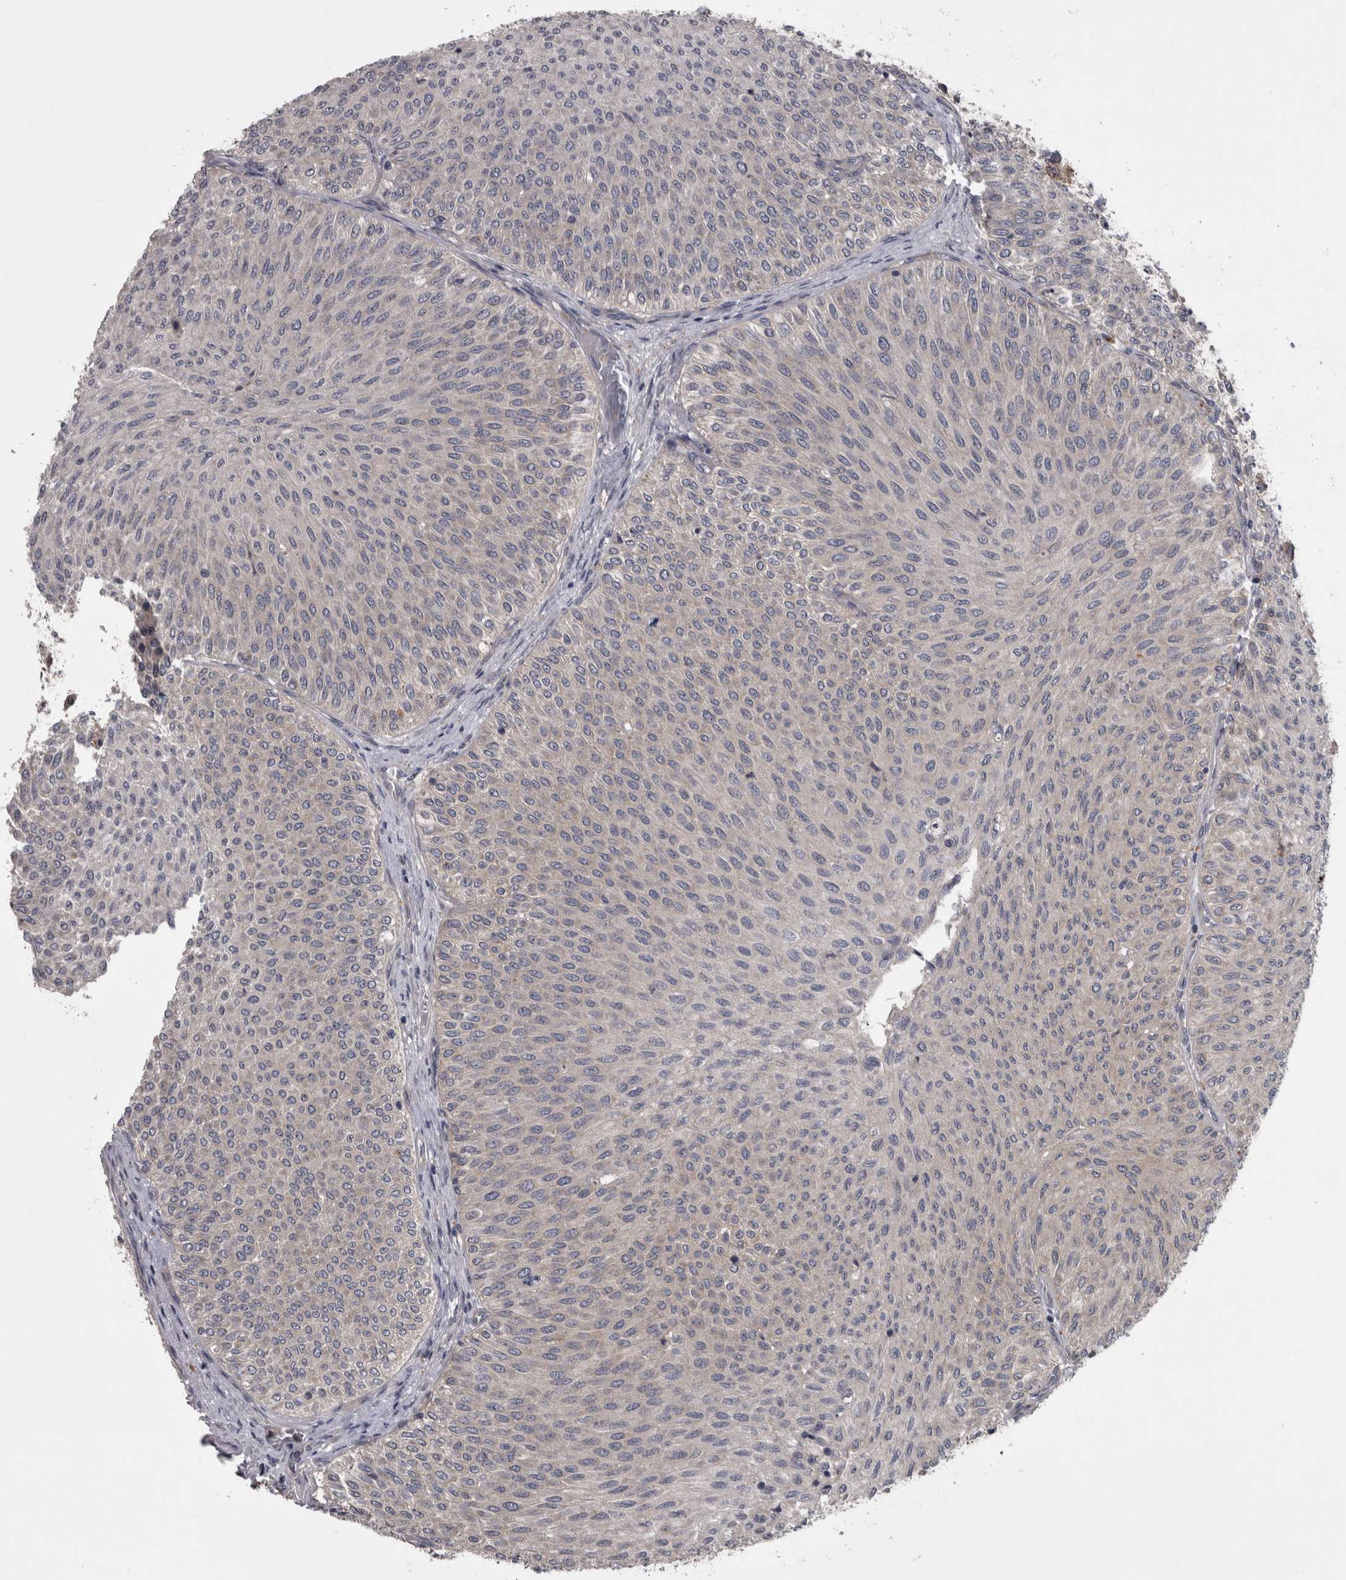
{"staining": {"intensity": "negative", "quantity": "none", "location": "none"}, "tissue": "urothelial cancer", "cell_type": "Tumor cells", "image_type": "cancer", "snomed": [{"axis": "morphology", "description": "Urothelial carcinoma, Low grade"}, {"axis": "topography", "description": "Urinary bladder"}], "caption": "Urothelial cancer was stained to show a protein in brown. There is no significant staining in tumor cells.", "gene": "PRKCI", "patient": {"sex": "male", "age": 78}}